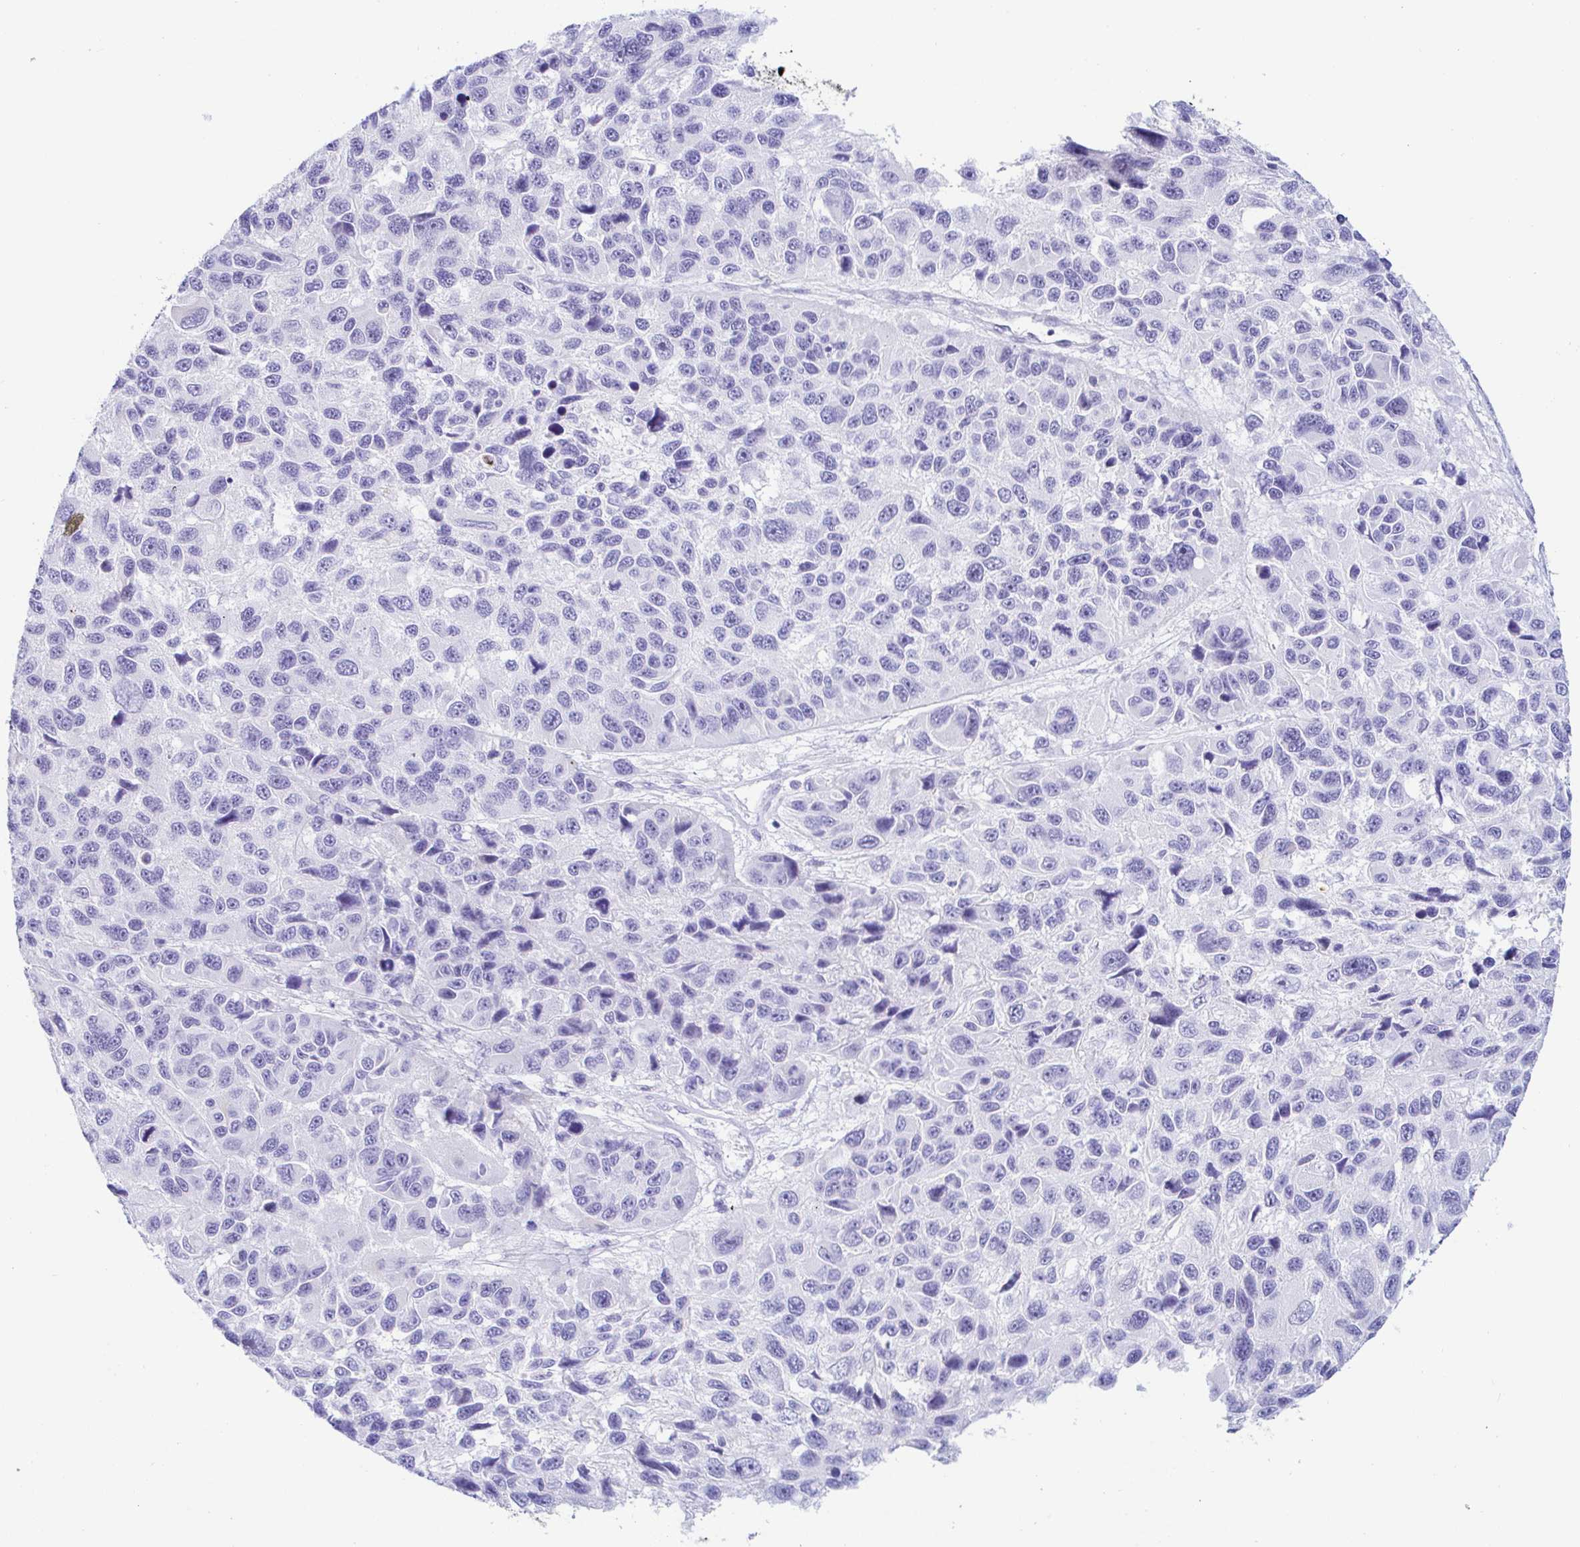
{"staining": {"intensity": "negative", "quantity": "none", "location": "none"}, "tissue": "melanoma", "cell_type": "Tumor cells", "image_type": "cancer", "snomed": [{"axis": "morphology", "description": "Malignant melanoma, NOS"}, {"axis": "topography", "description": "Skin"}], "caption": "The immunohistochemistry photomicrograph has no significant expression in tumor cells of melanoma tissue.", "gene": "PINLYP", "patient": {"sex": "male", "age": 53}}